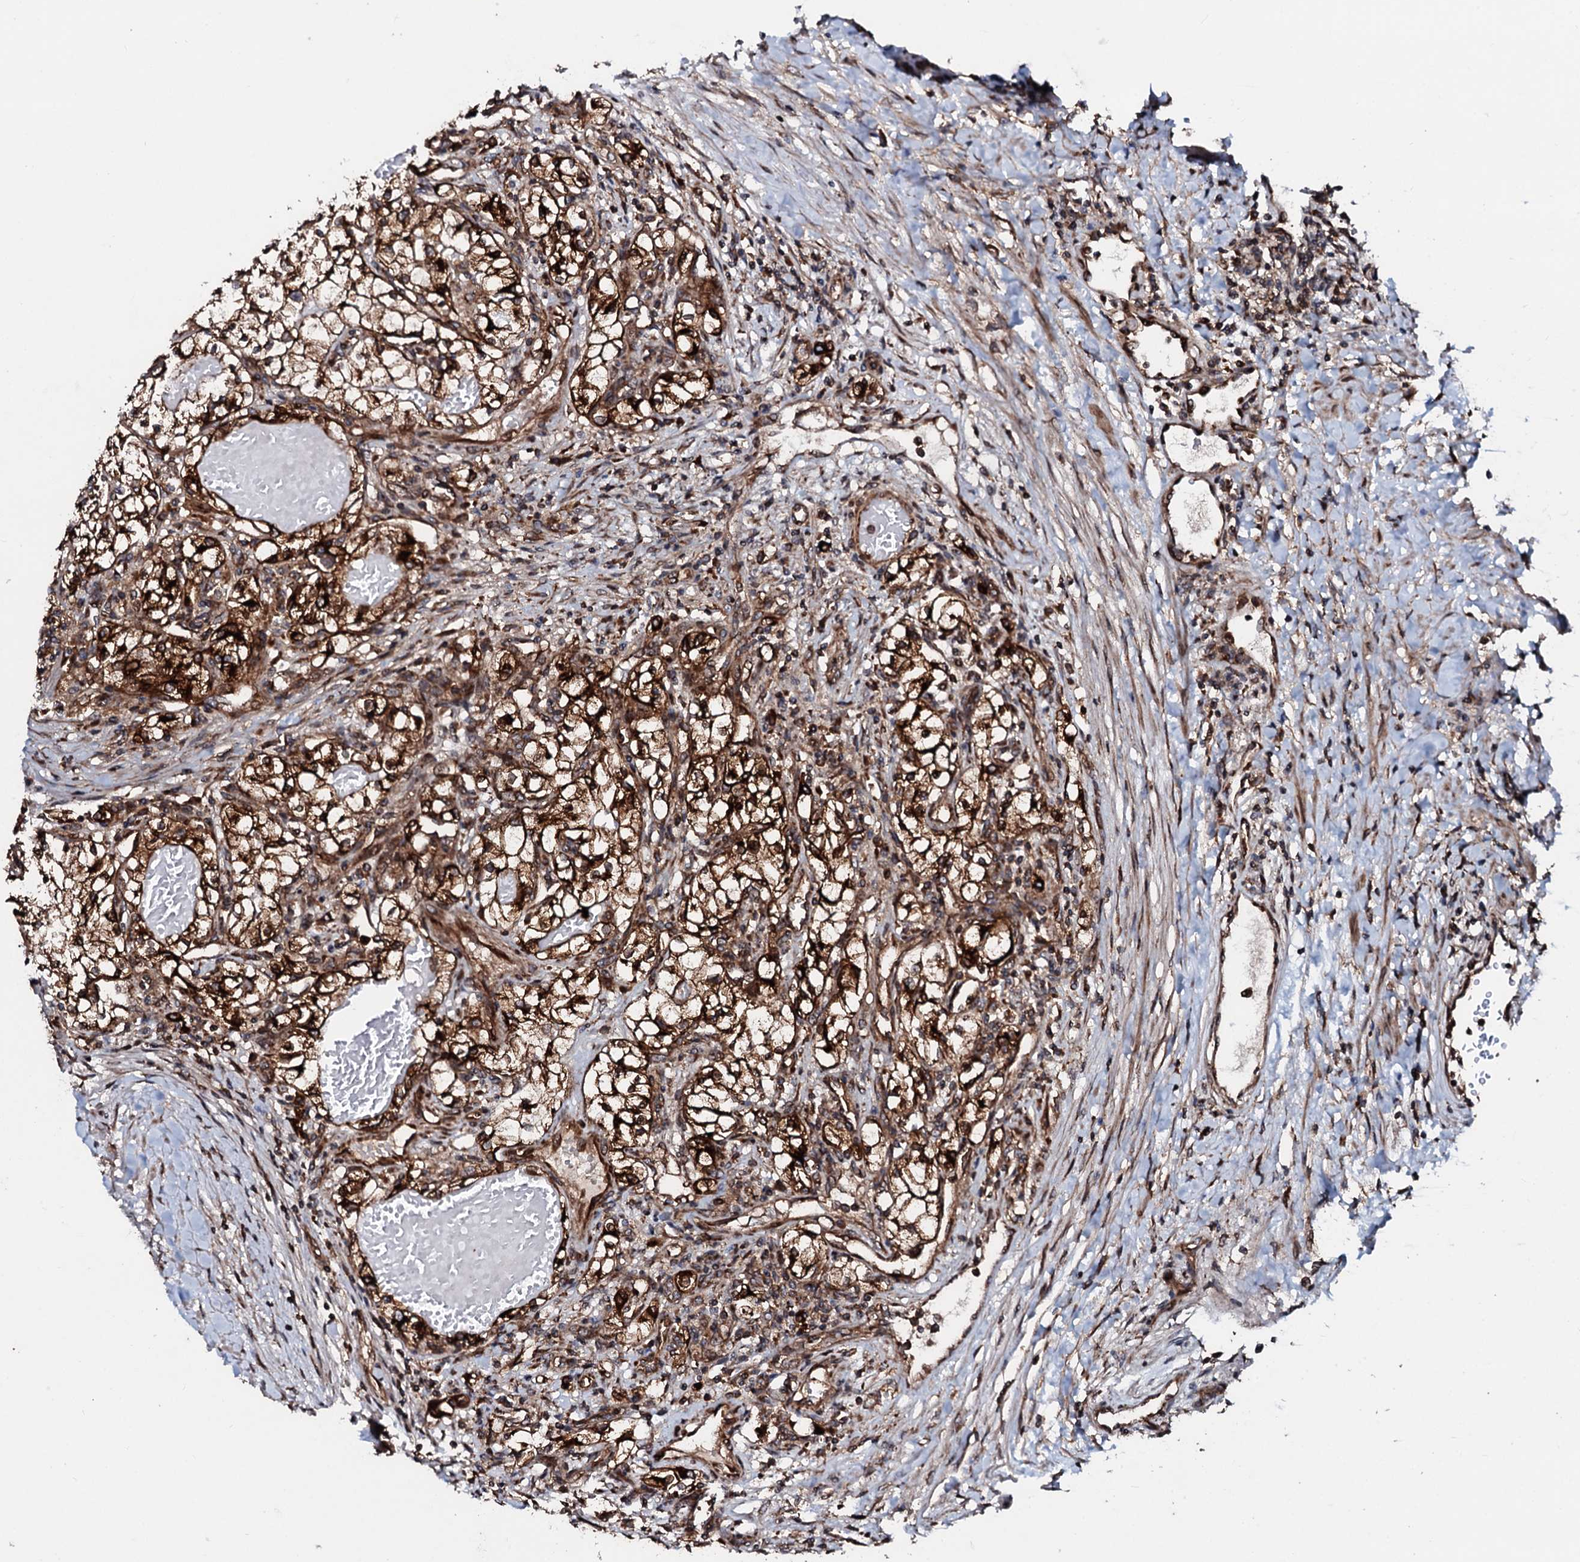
{"staining": {"intensity": "strong", "quantity": ">75%", "location": "cytoplasmic/membranous"}, "tissue": "renal cancer", "cell_type": "Tumor cells", "image_type": "cancer", "snomed": [{"axis": "morphology", "description": "Normal tissue, NOS"}, {"axis": "morphology", "description": "Adenocarcinoma, NOS"}, {"axis": "topography", "description": "Kidney"}], "caption": "IHC of renal cancer (adenocarcinoma) displays high levels of strong cytoplasmic/membranous positivity in about >75% of tumor cells. The protein is shown in brown color, while the nuclei are stained blue.", "gene": "SDHAF2", "patient": {"sex": "male", "age": 68}}